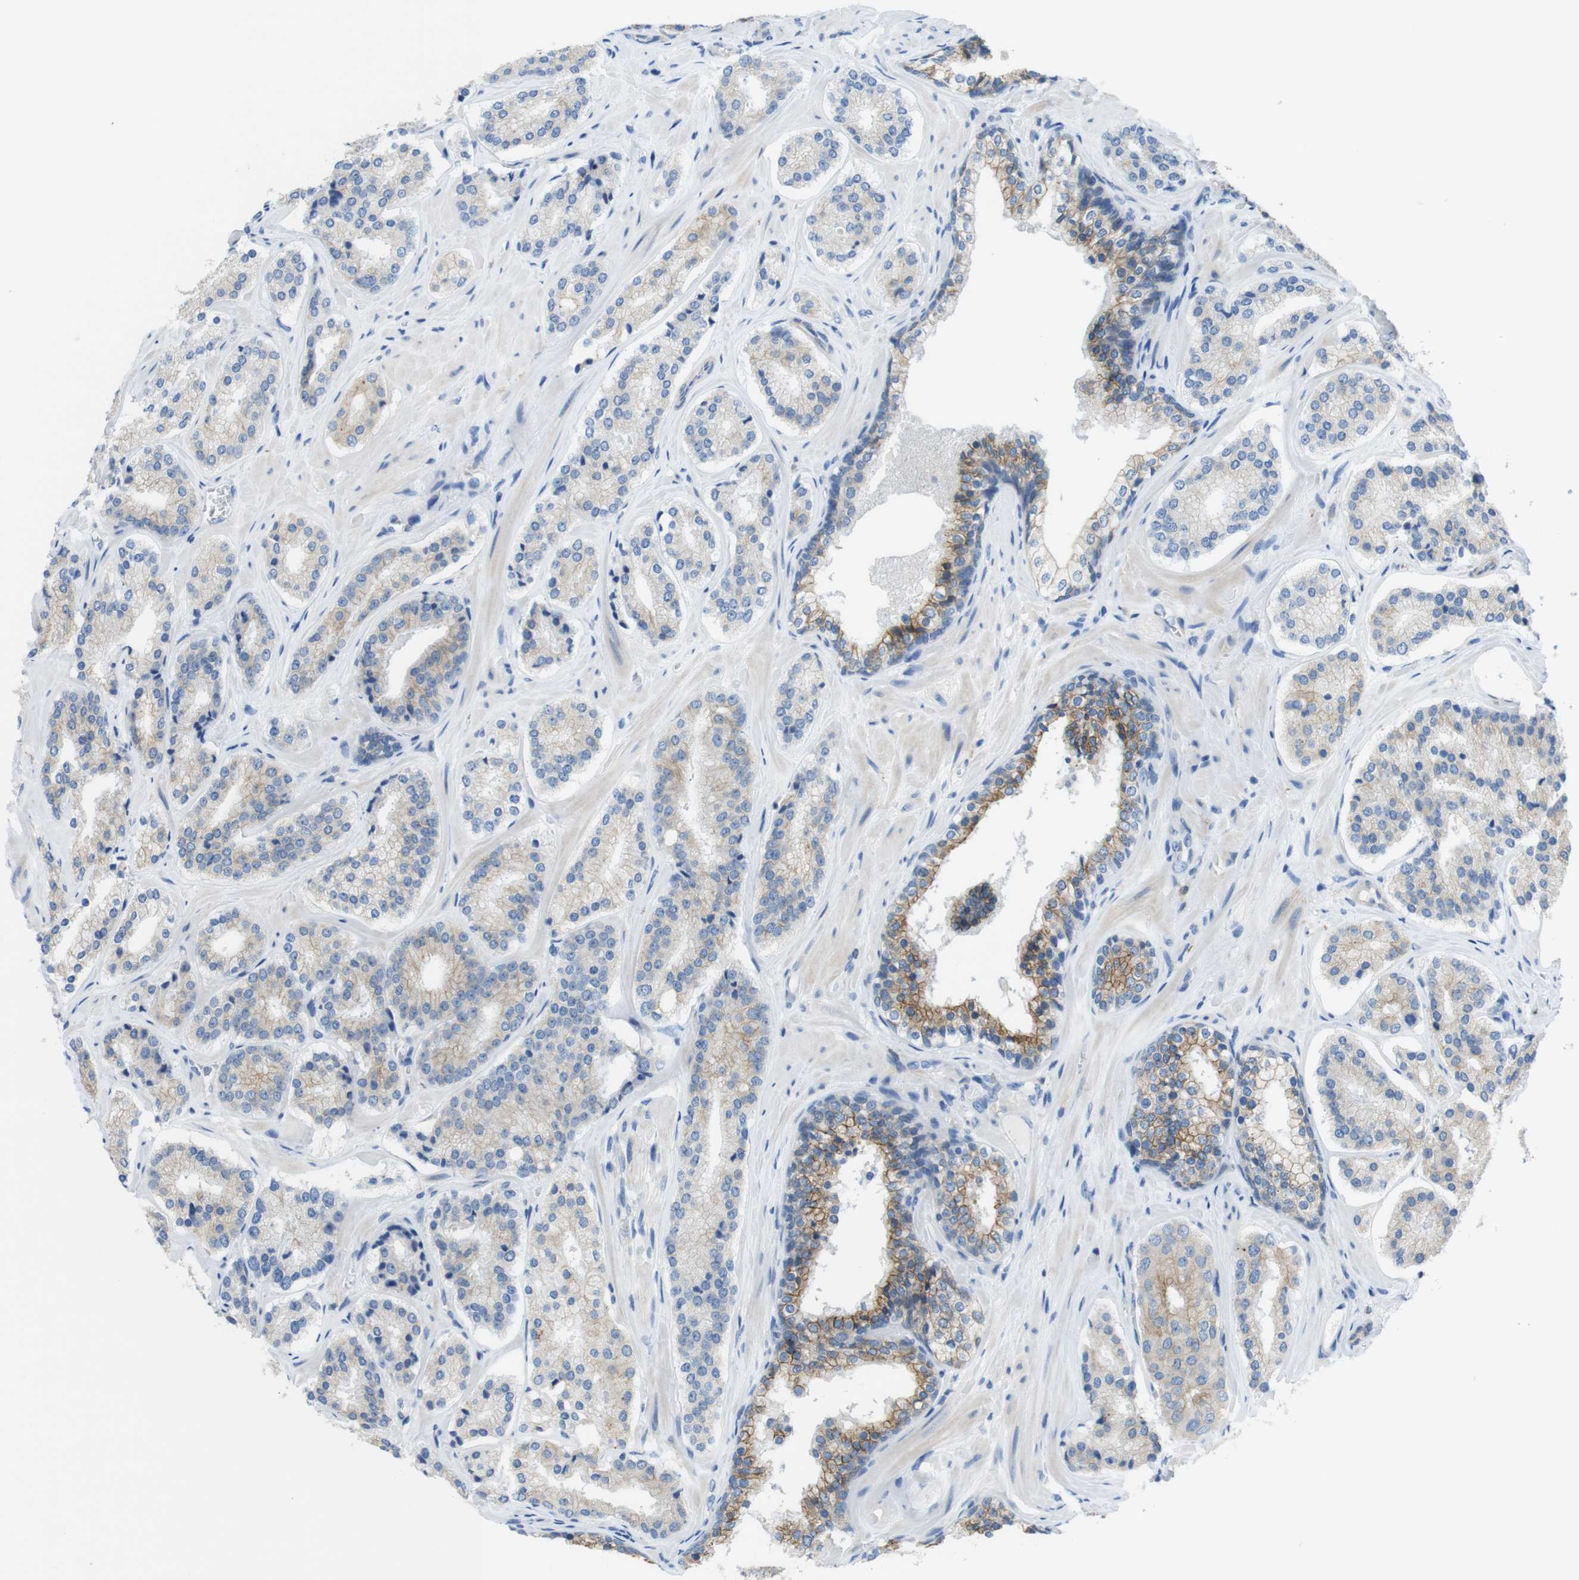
{"staining": {"intensity": "weak", "quantity": "25%-75%", "location": "cytoplasmic/membranous"}, "tissue": "prostate cancer", "cell_type": "Tumor cells", "image_type": "cancer", "snomed": [{"axis": "morphology", "description": "Adenocarcinoma, High grade"}, {"axis": "topography", "description": "Prostate"}], "caption": "High-magnification brightfield microscopy of prostate cancer stained with DAB (3,3'-diaminobenzidine) (brown) and counterstained with hematoxylin (blue). tumor cells exhibit weak cytoplasmic/membranous positivity is appreciated in approximately25%-75% of cells.", "gene": "CLMN", "patient": {"sex": "male", "age": 60}}